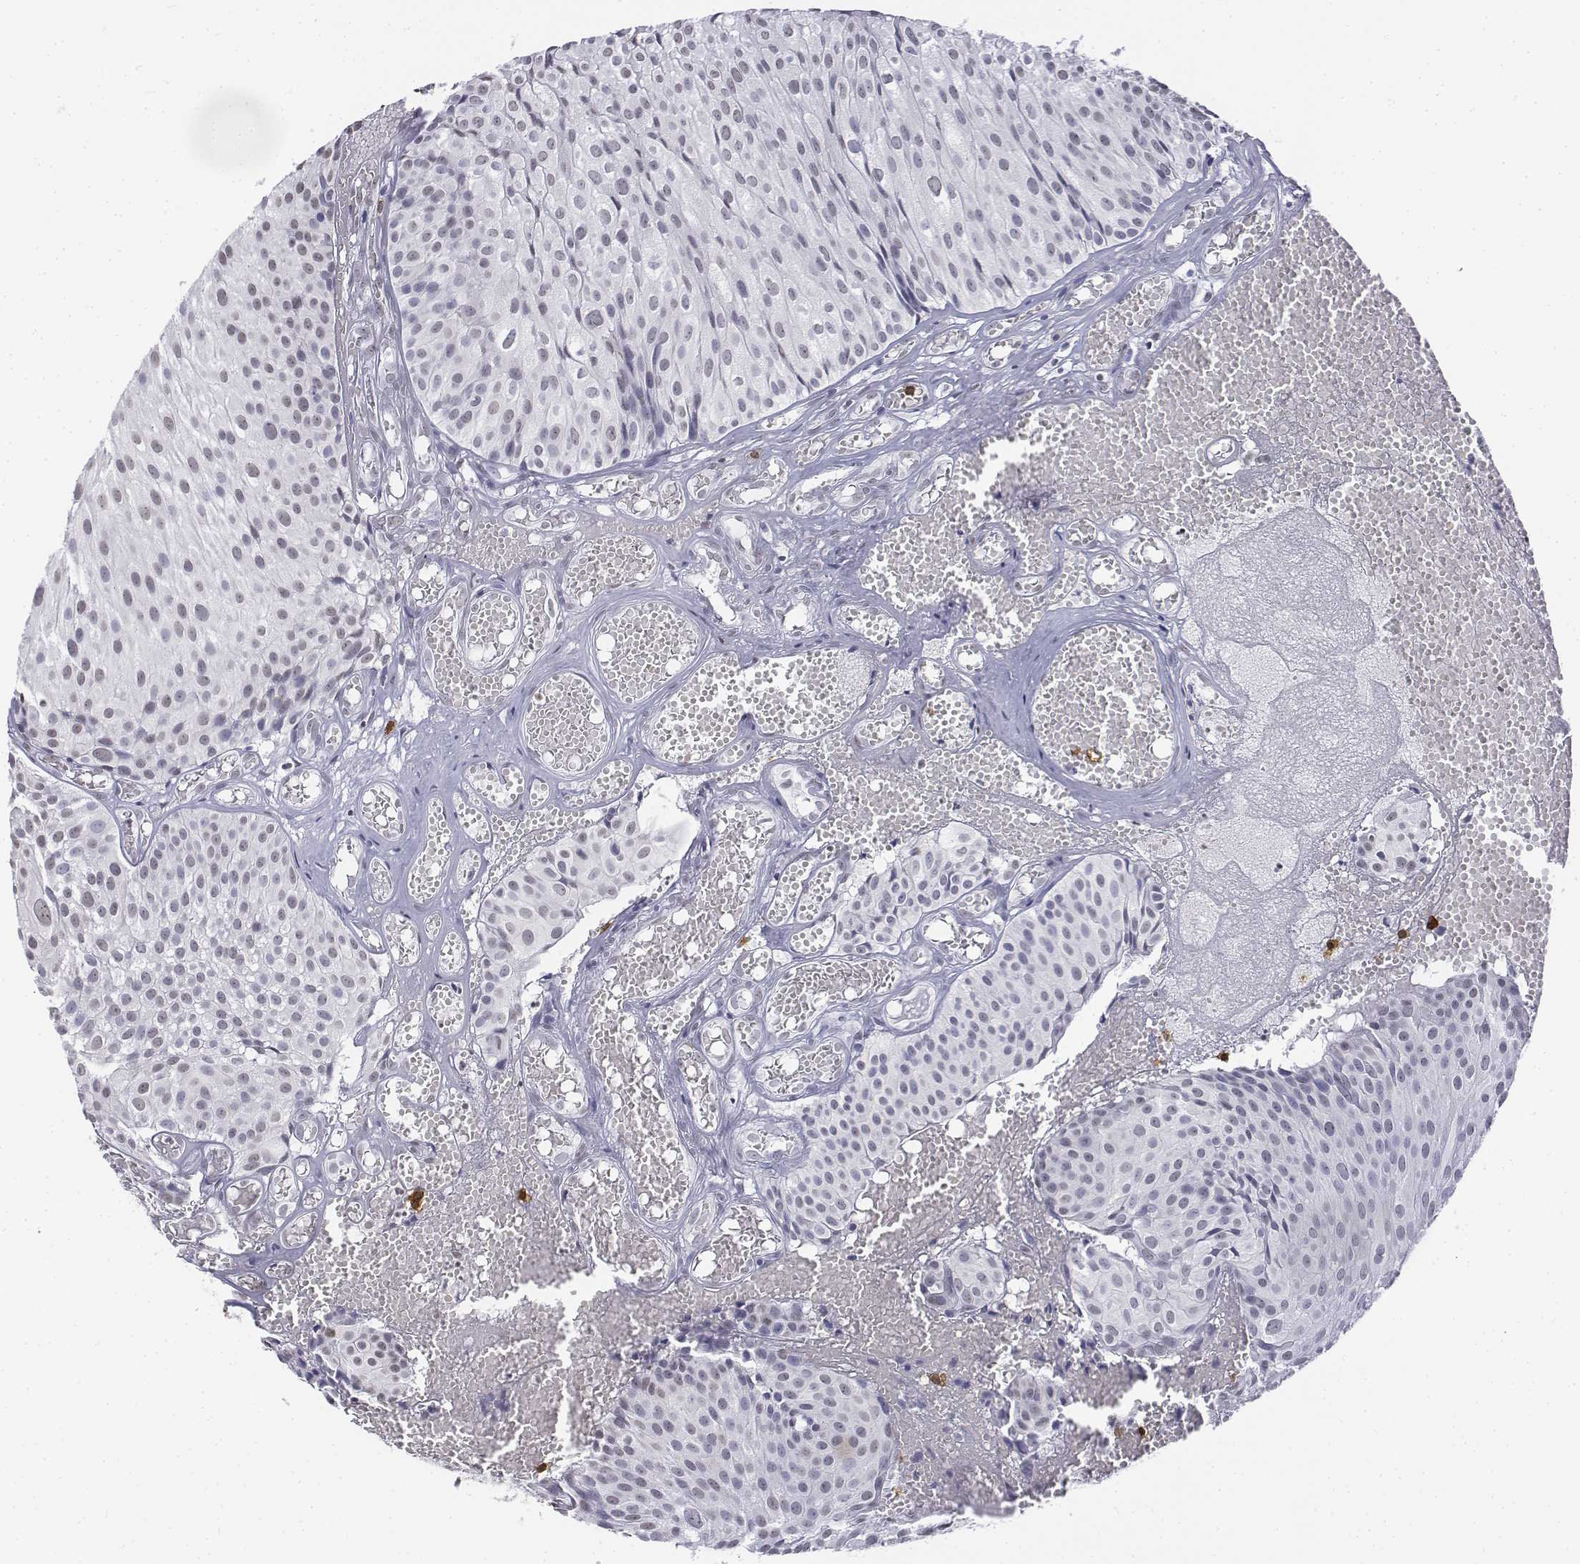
{"staining": {"intensity": "negative", "quantity": "none", "location": "none"}, "tissue": "urothelial cancer", "cell_type": "Tumor cells", "image_type": "cancer", "snomed": [{"axis": "morphology", "description": "Urothelial carcinoma, Low grade"}, {"axis": "topography", "description": "Urinary bladder"}], "caption": "An image of human urothelial cancer is negative for staining in tumor cells.", "gene": "CD3E", "patient": {"sex": "male", "age": 63}}